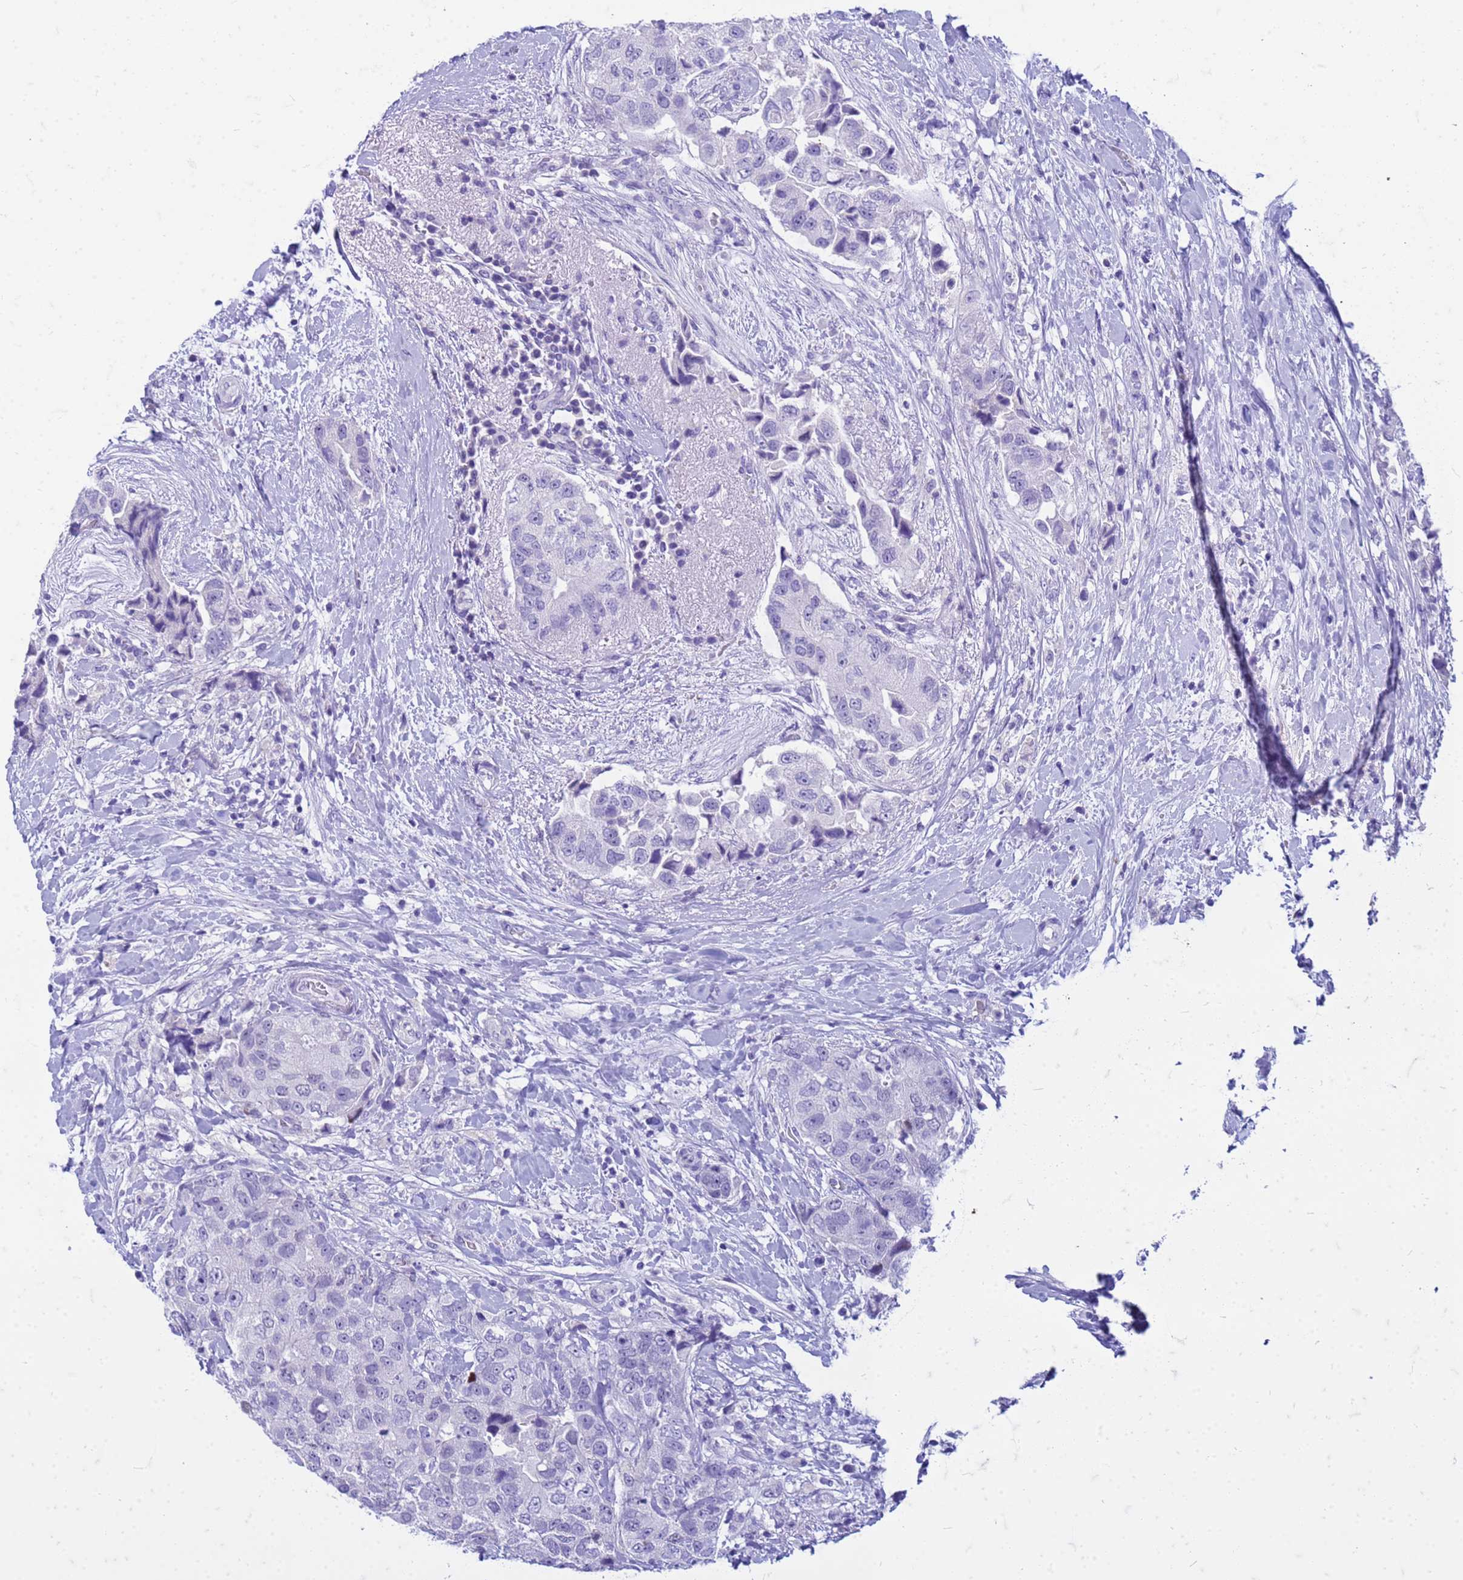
{"staining": {"intensity": "negative", "quantity": "none", "location": "none"}, "tissue": "breast cancer", "cell_type": "Tumor cells", "image_type": "cancer", "snomed": [{"axis": "morphology", "description": "Normal tissue, NOS"}, {"axis": "morphology", "description": "Duct carcinoma"}, {"axis": "topography", "description": "Breast"}], "caption": "Tumor cells are negative for protein expression in human breast cancer (invasive ductal carcinoma). The staining was performed using DAB (3,3'-diaminobenzidine) to visualize the protein expression in brown, while the nuclei were stained in blue with hematoxylin (Magnification: 20x).", "gene": "CFAP100", "patient": {"sex": "female", "age": 62}}